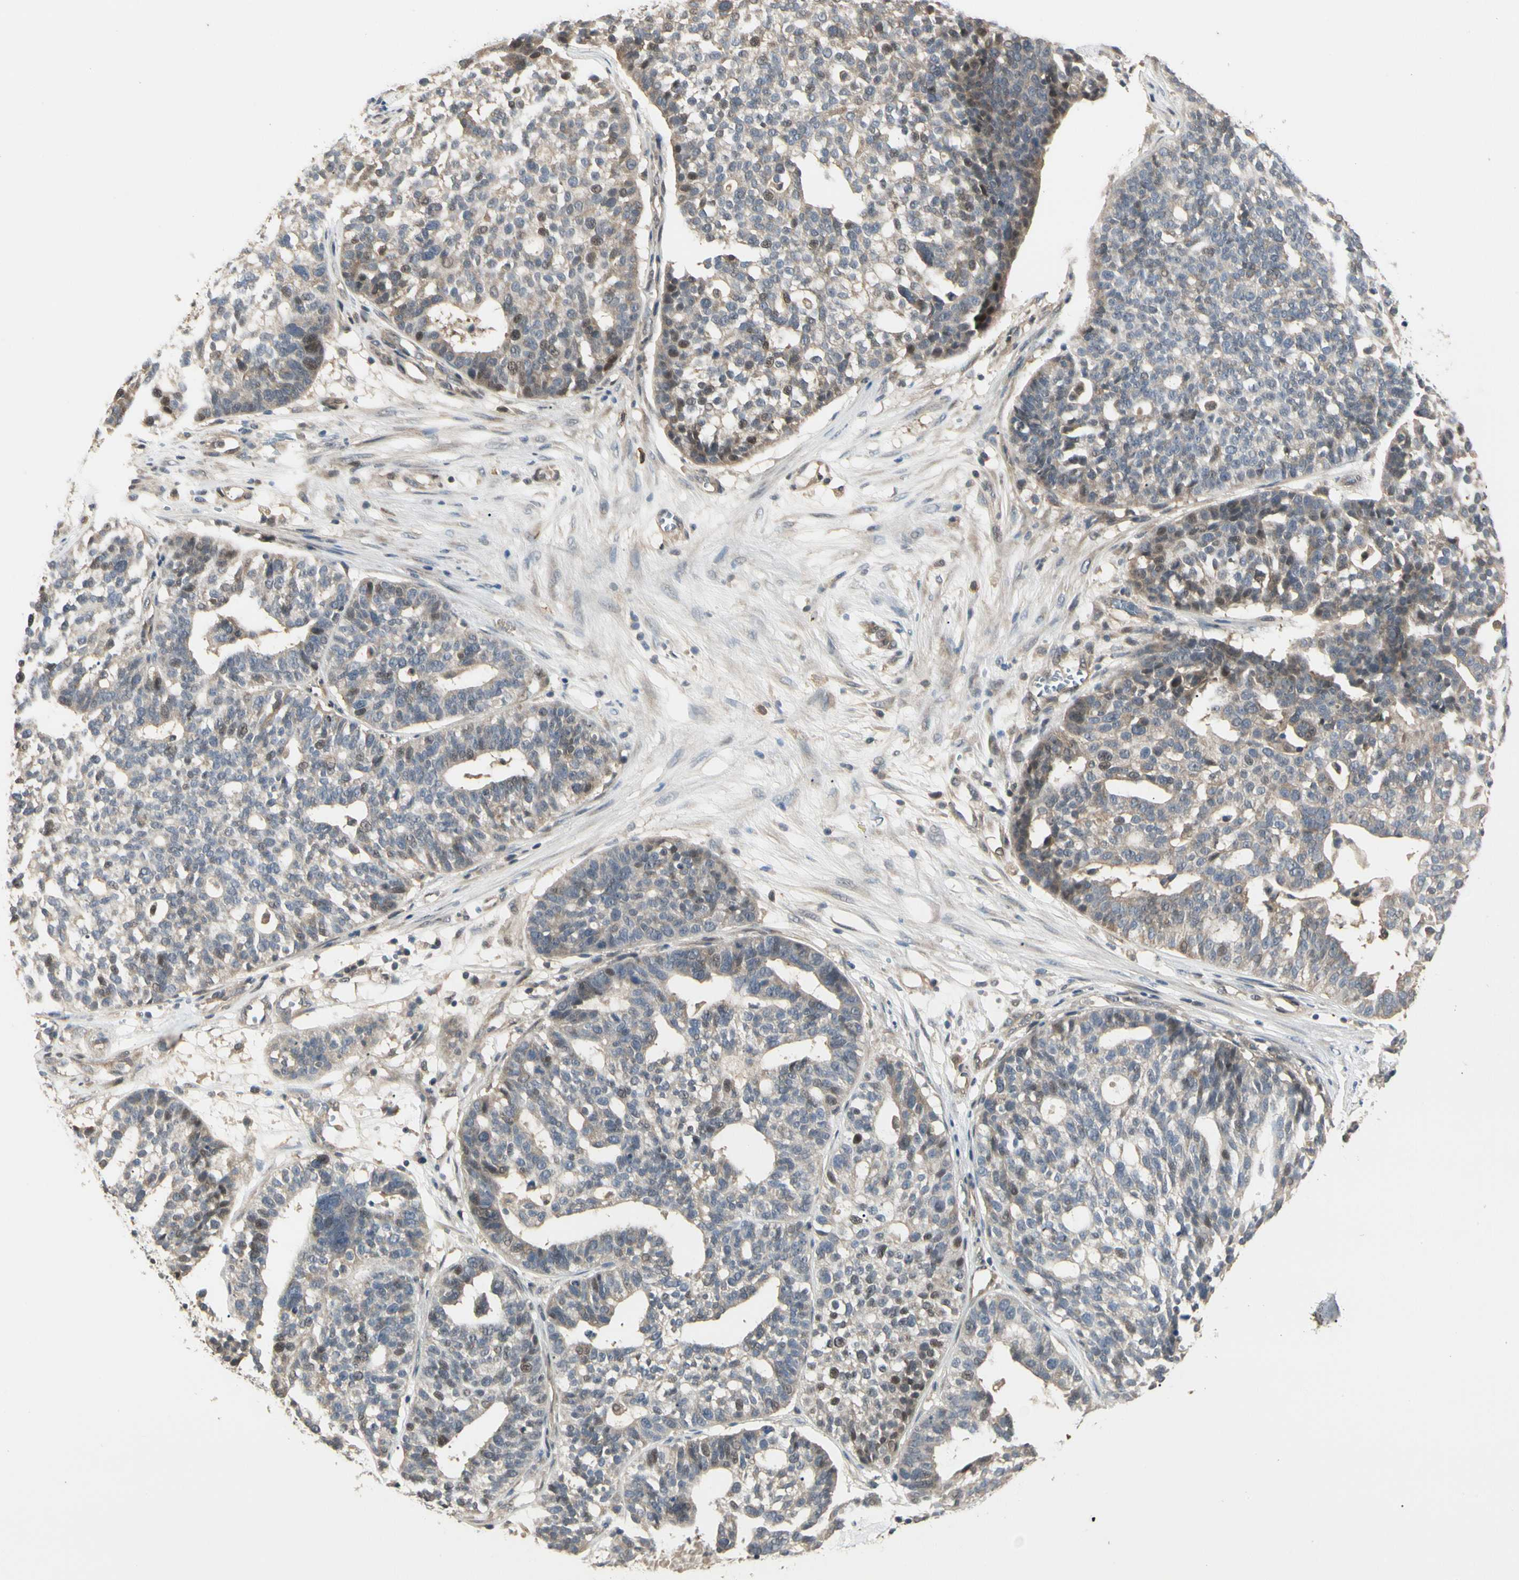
{"staining": {"intensity": "weak", "quantity": "<25%", "location": "cytoplasmic/membranous"}, "tissue": "ovarian cancer", "cell_type": "Tumor cells", "image_type": "cancer", "snomed": [{"axis": "morphology", "description": "Cystadenocarcinoma, serous, NOS"}, {"axis": "topography", "description": "Ovary"}], "caption": "Ovarian cancer was stained to show a protein in brown. There is no significant staining in tumor cells.", "gene": "ATG4C", "patient": {"sex": "female", "age": 59}}